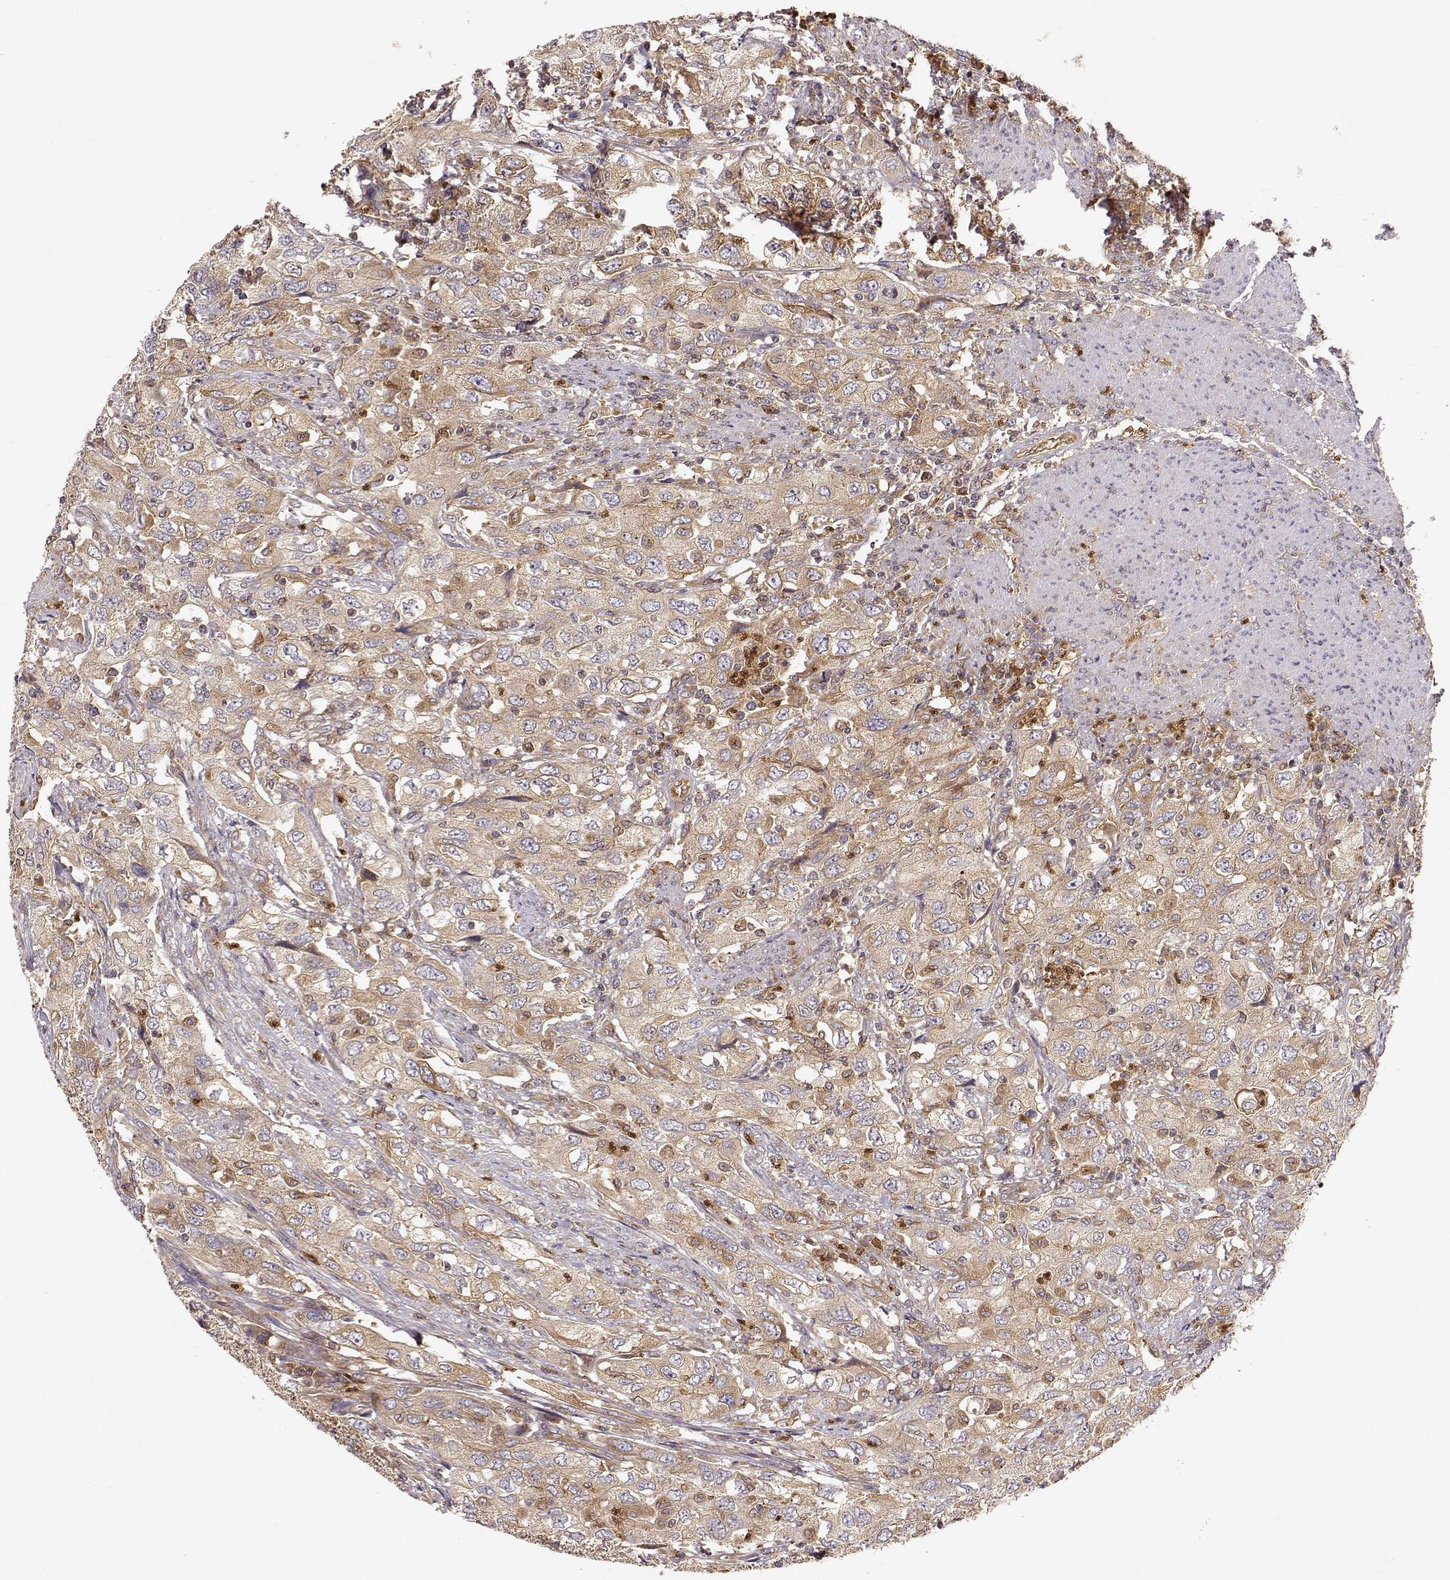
{"staining": {"intensity": "weak", "quantity": ">75%", "location": "cytoplasmic/membranous"}, "tissue": "urothelial cancer", "cell_type": "Tumor cells", "image_type": "cancer", "snomed": [{"axis": "morphology", "description": "Urothelial carcinoma, High grade"}, {"axis": "topography", "description": "Urinary bladder"}], "caption": "Tumor cells reveal low levels of weak cytoplasmic/membranous expression in about >75% of cells in human urothelial cancer.", "gene": "ARHGEF2", "patient": {"sex": "male", "age": 76}}